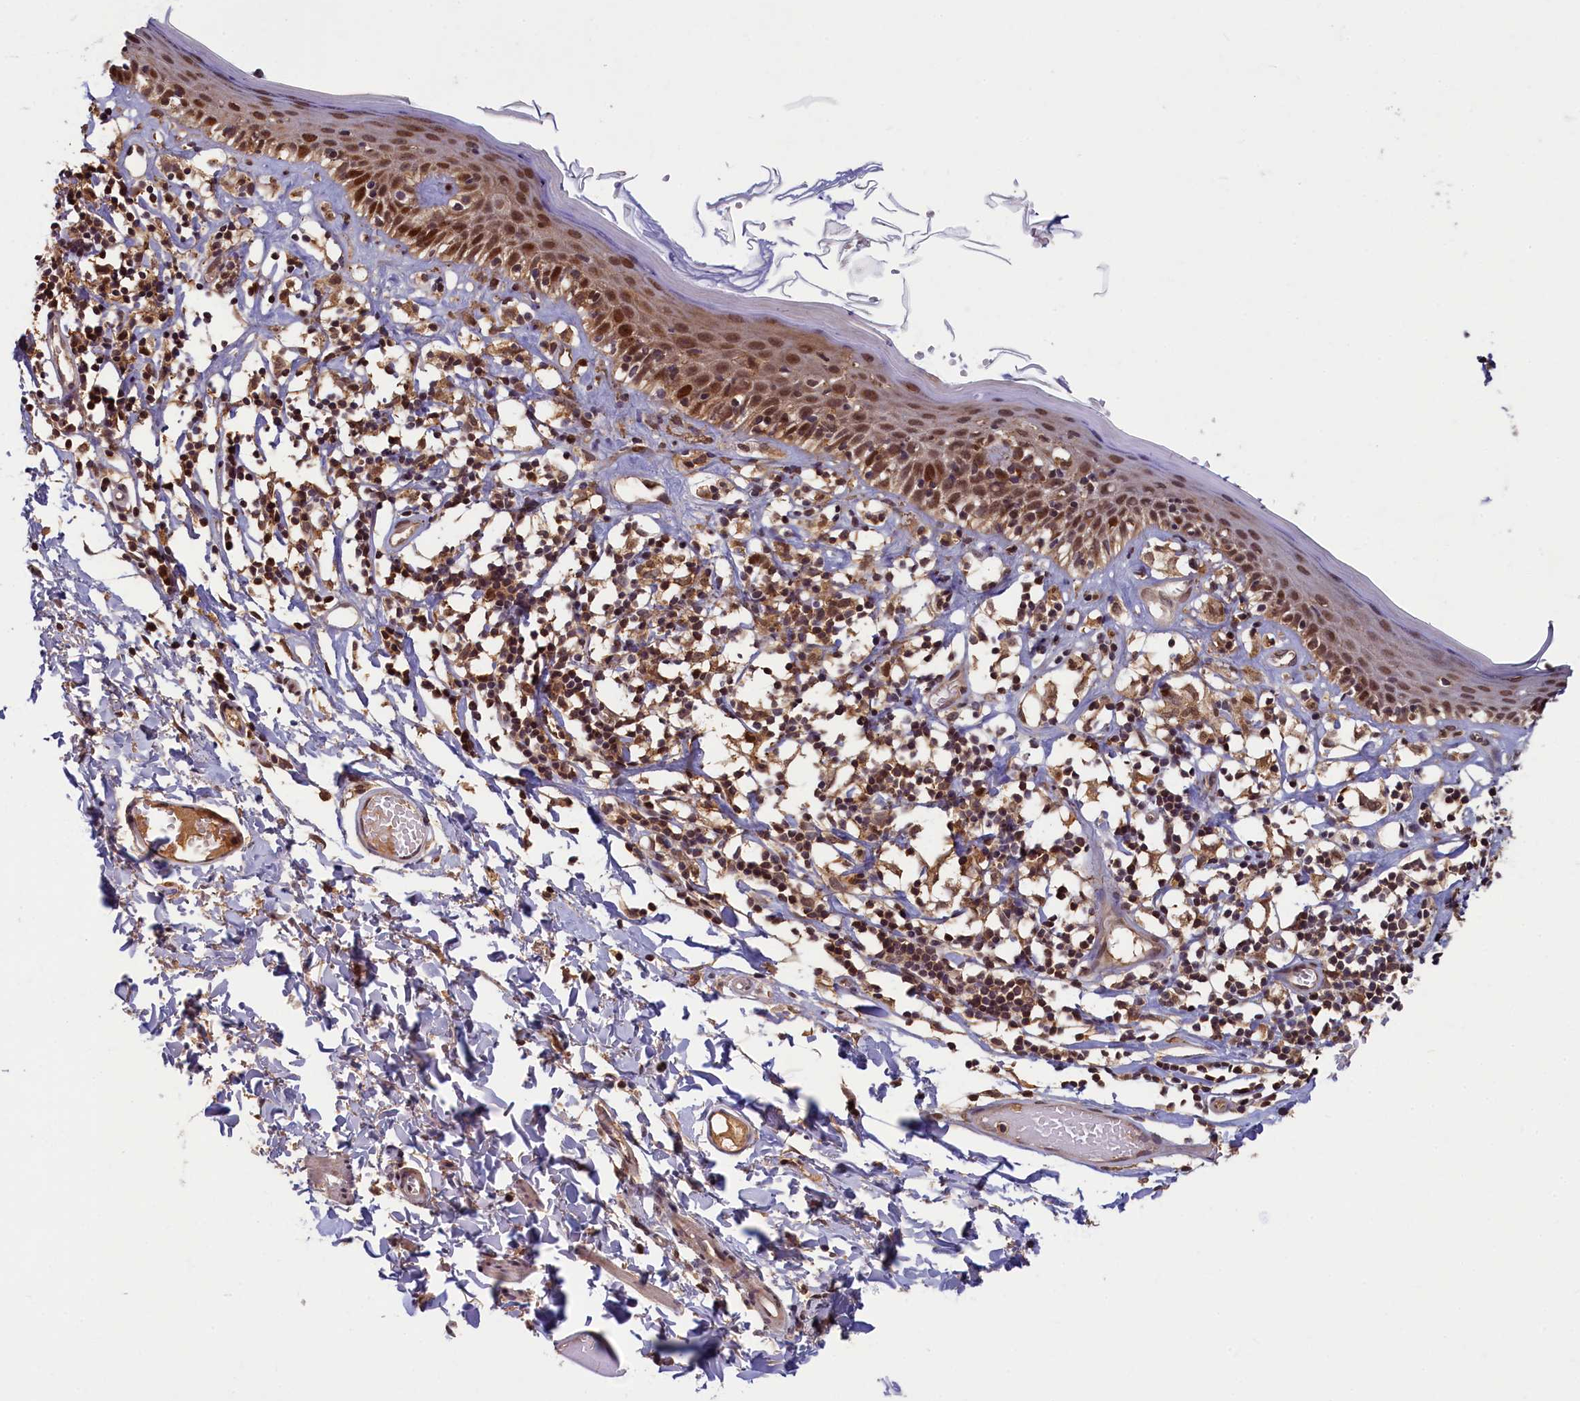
{"staining": {"intensity": "strong", "quantity": ">75%", "location": "nuclear"}, "tissue": "skin", "cell_type": "Epidermal cells", "image_type": "normal", "snomed": [{"axis": "morphology", "description": "Normal tissue, NOS"}, {"axis": "topography", "description": "Adipose tissue"}, {"axis": "topography", "description": "Vascular tissue"}, {"axis": "topography", "description": "Vulva"}, {"axis": "topography", "description": "Peripheral nerve tissue"}], "caption": "A histopathology image of human skin stained for a protein shows strong nuclear brown staining in epidermal cells. (Brightfield microscopy of DAB IHC at high magnification).", "gene": "BRCA1", "patient": {"sex": "female", "age": 86}}